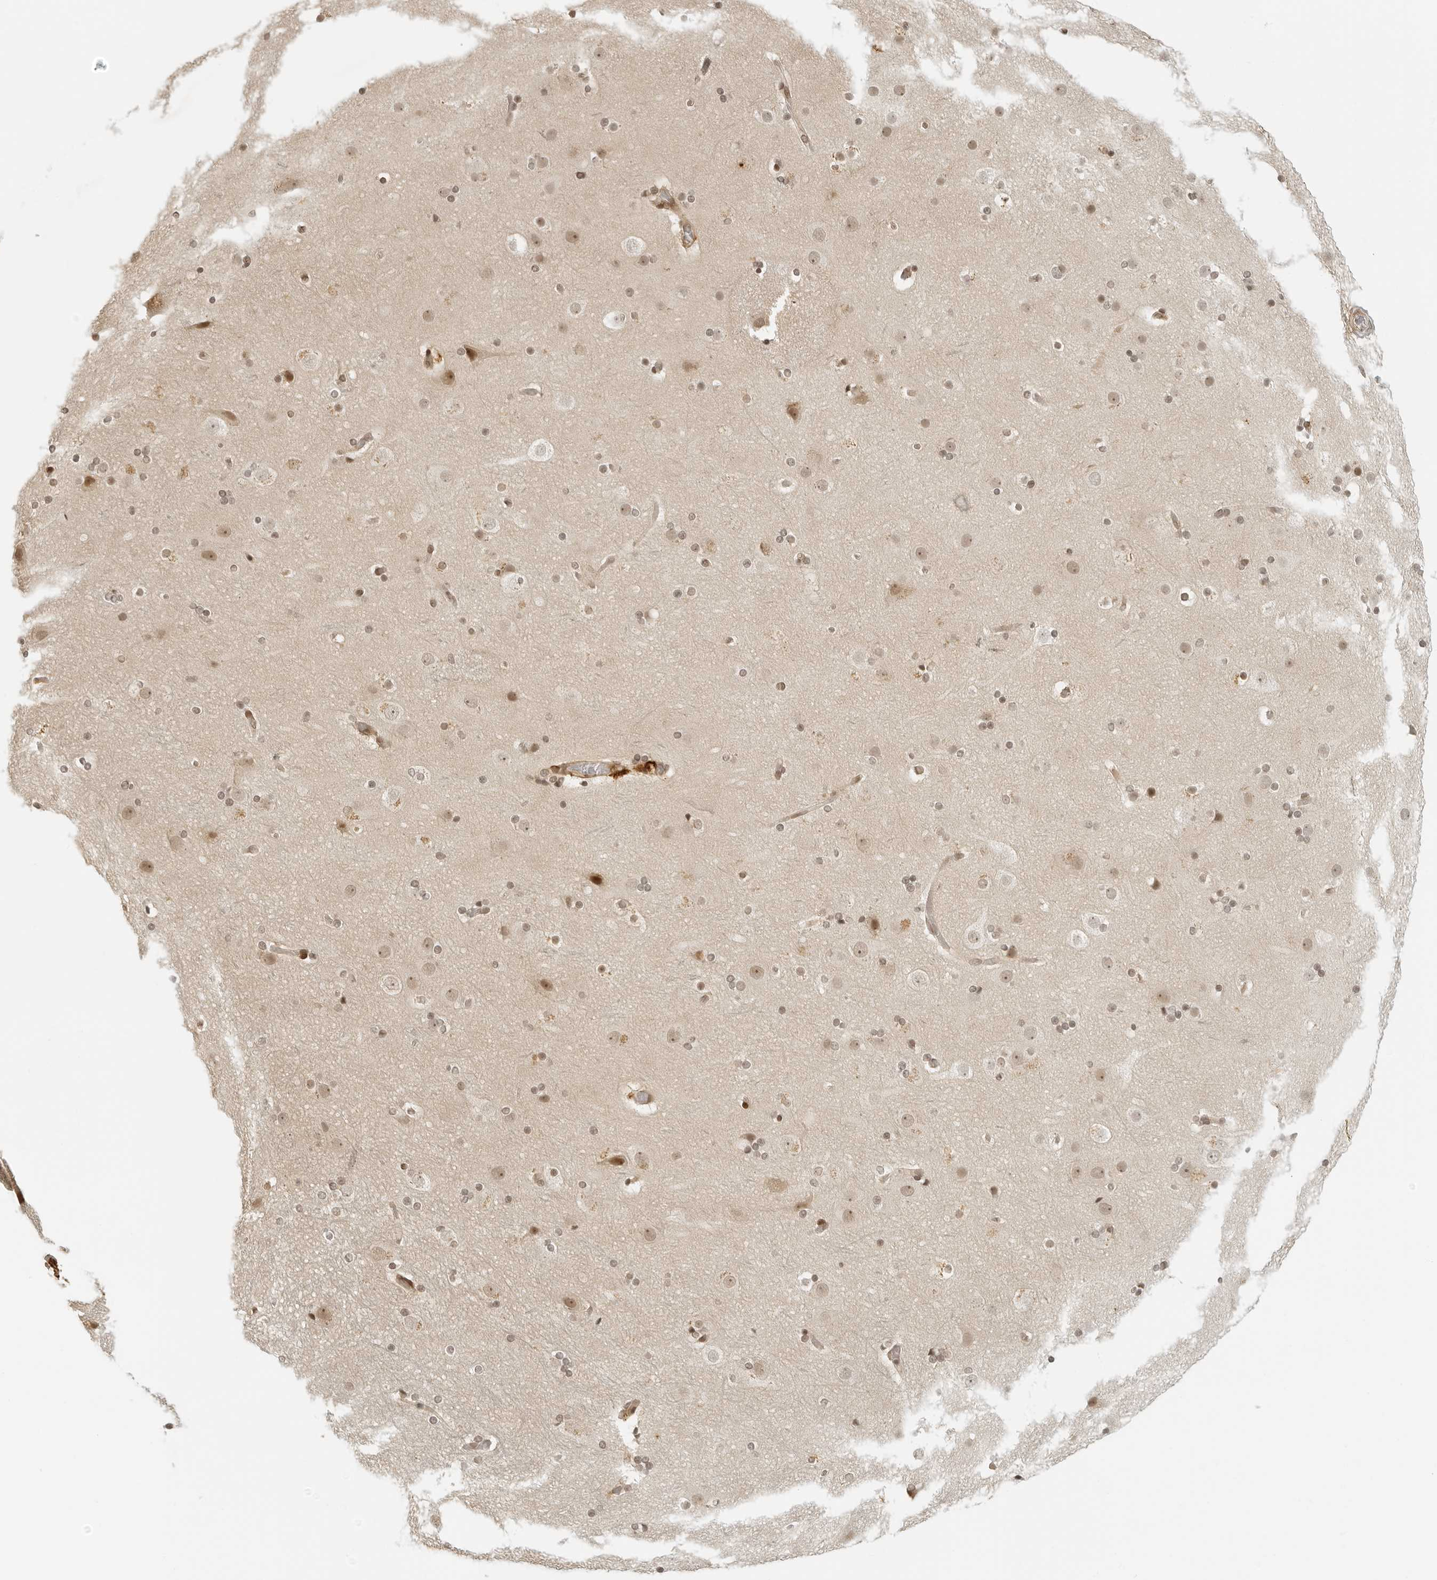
{"staining": {"intensity": "moderate", "quantity": ">75%", "location": "cytoplasmic/membranous,nuclear"}, "tissue": "cerebral cortex", "cell_type": "Endothelial cells", "image_type": "normal", "snomed": [{"axis": "morphology", "description": "Normal tissue, NOS"}, {"axis": "topography", "description": "Cerebral cortex"}], "caption": "Cerebral cortex stained for a protein (brown) reveals moderate cytoplasmic/membranous,nuclear positive positivity in approximately >75% of endothelial cells.", "gene": "ZNF407", "patient": {"sex": "male", "age": 57}}